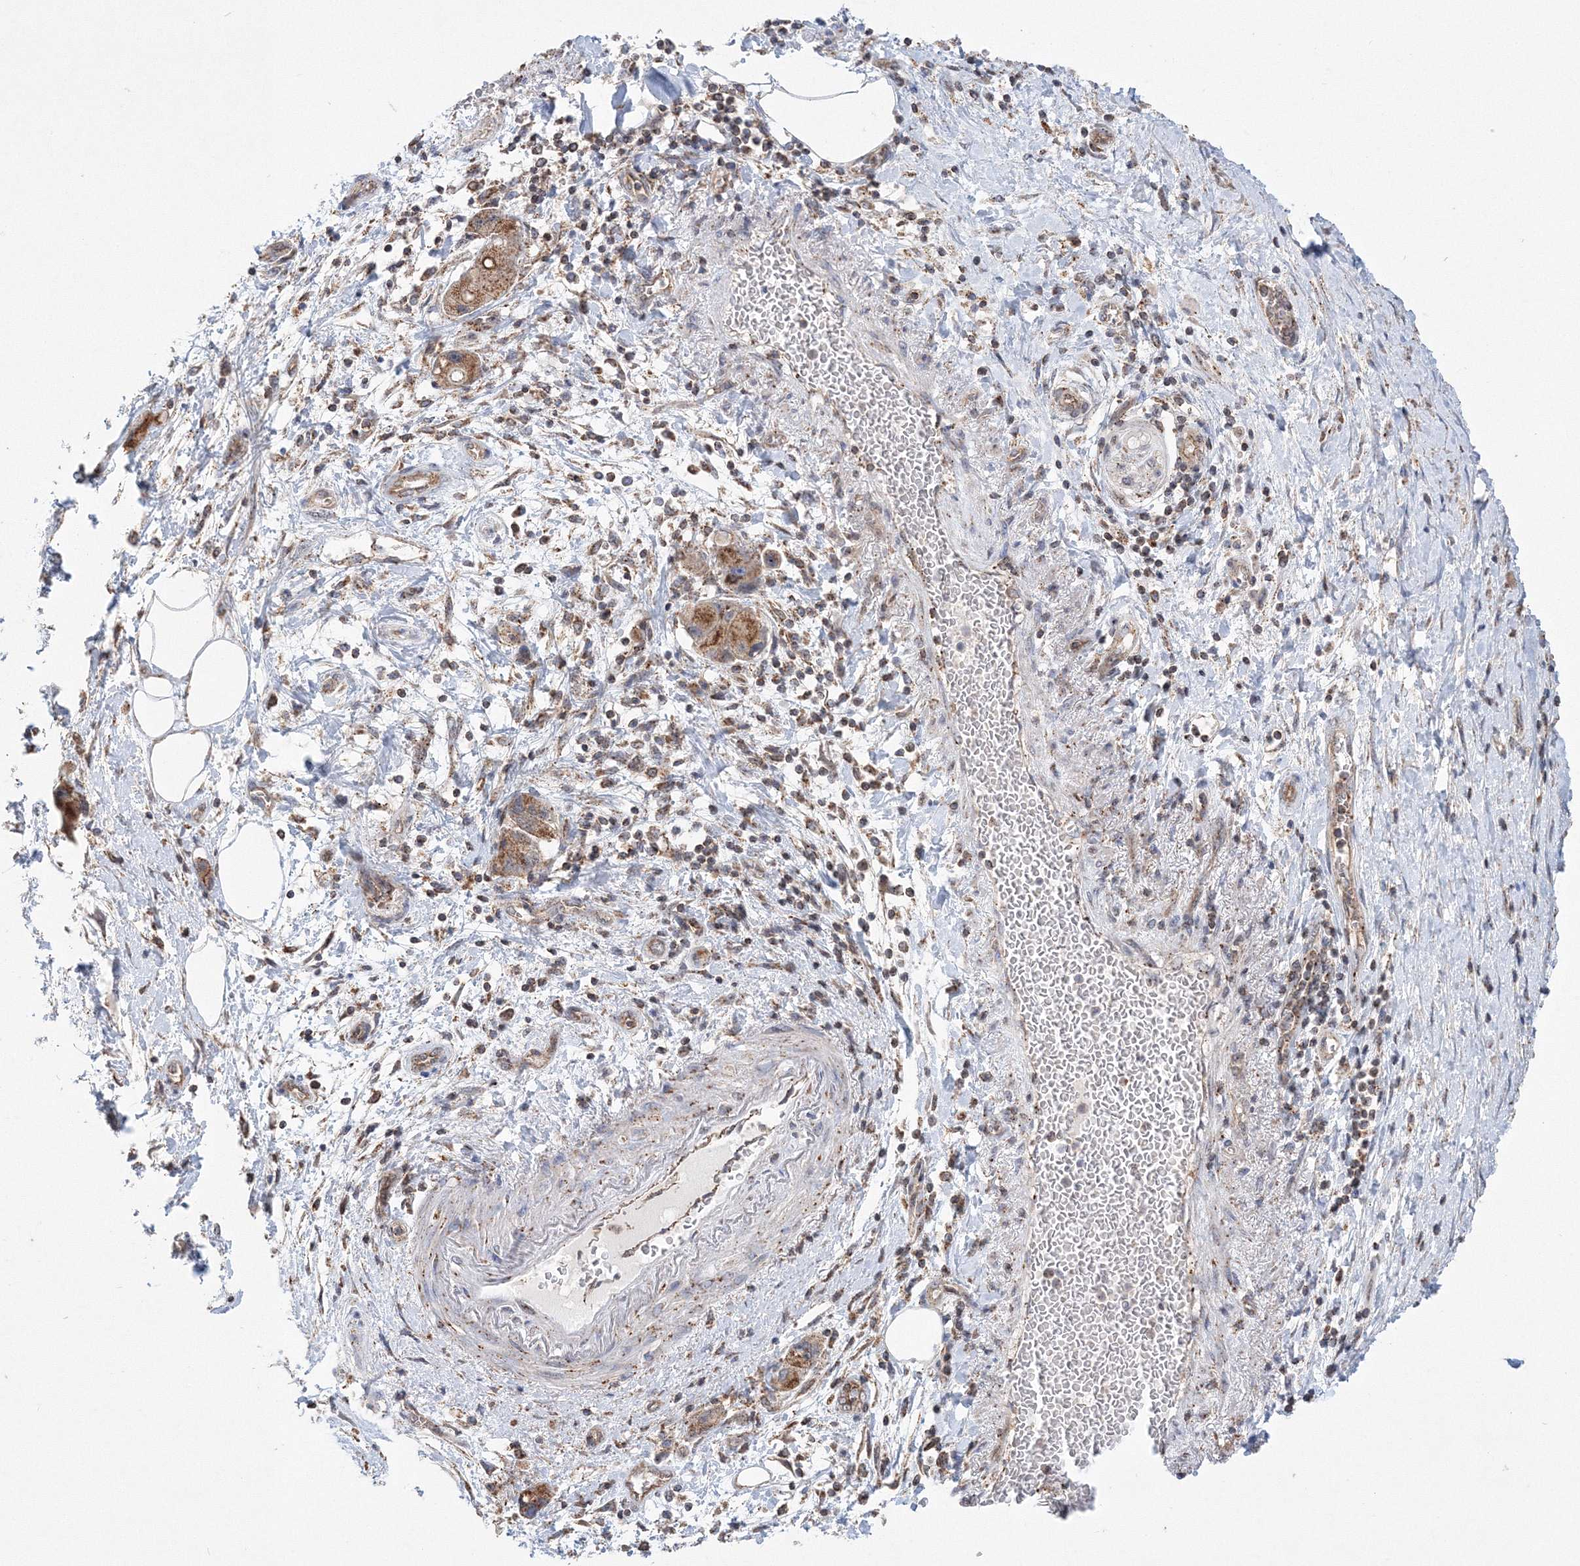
{"staining": {"intensity": "moderate", "quantity": ">75%", "location": "cytoplasmic/membranous"}, "tissue": "pancreatic cancer", "cell_type": "Tumor cells", "image_type": "cancer", "snomed": [{"axis": "morphology", "description": "Normal tissue, NOS"}, {"axis": "morphology", "description": "Adenocarcinoma, NOS"}, {"axis": "topography", "description": "Pancreas"}], "caption": "This micrograph shows immunohistochemistry staining of adenocarcinoma (pancreatic), with medium moderate cytoplasmic/membranous staining in about >75% of tumor cells.", "gene": "AASDH", "patient": {"sex": "female", "age": 68}}